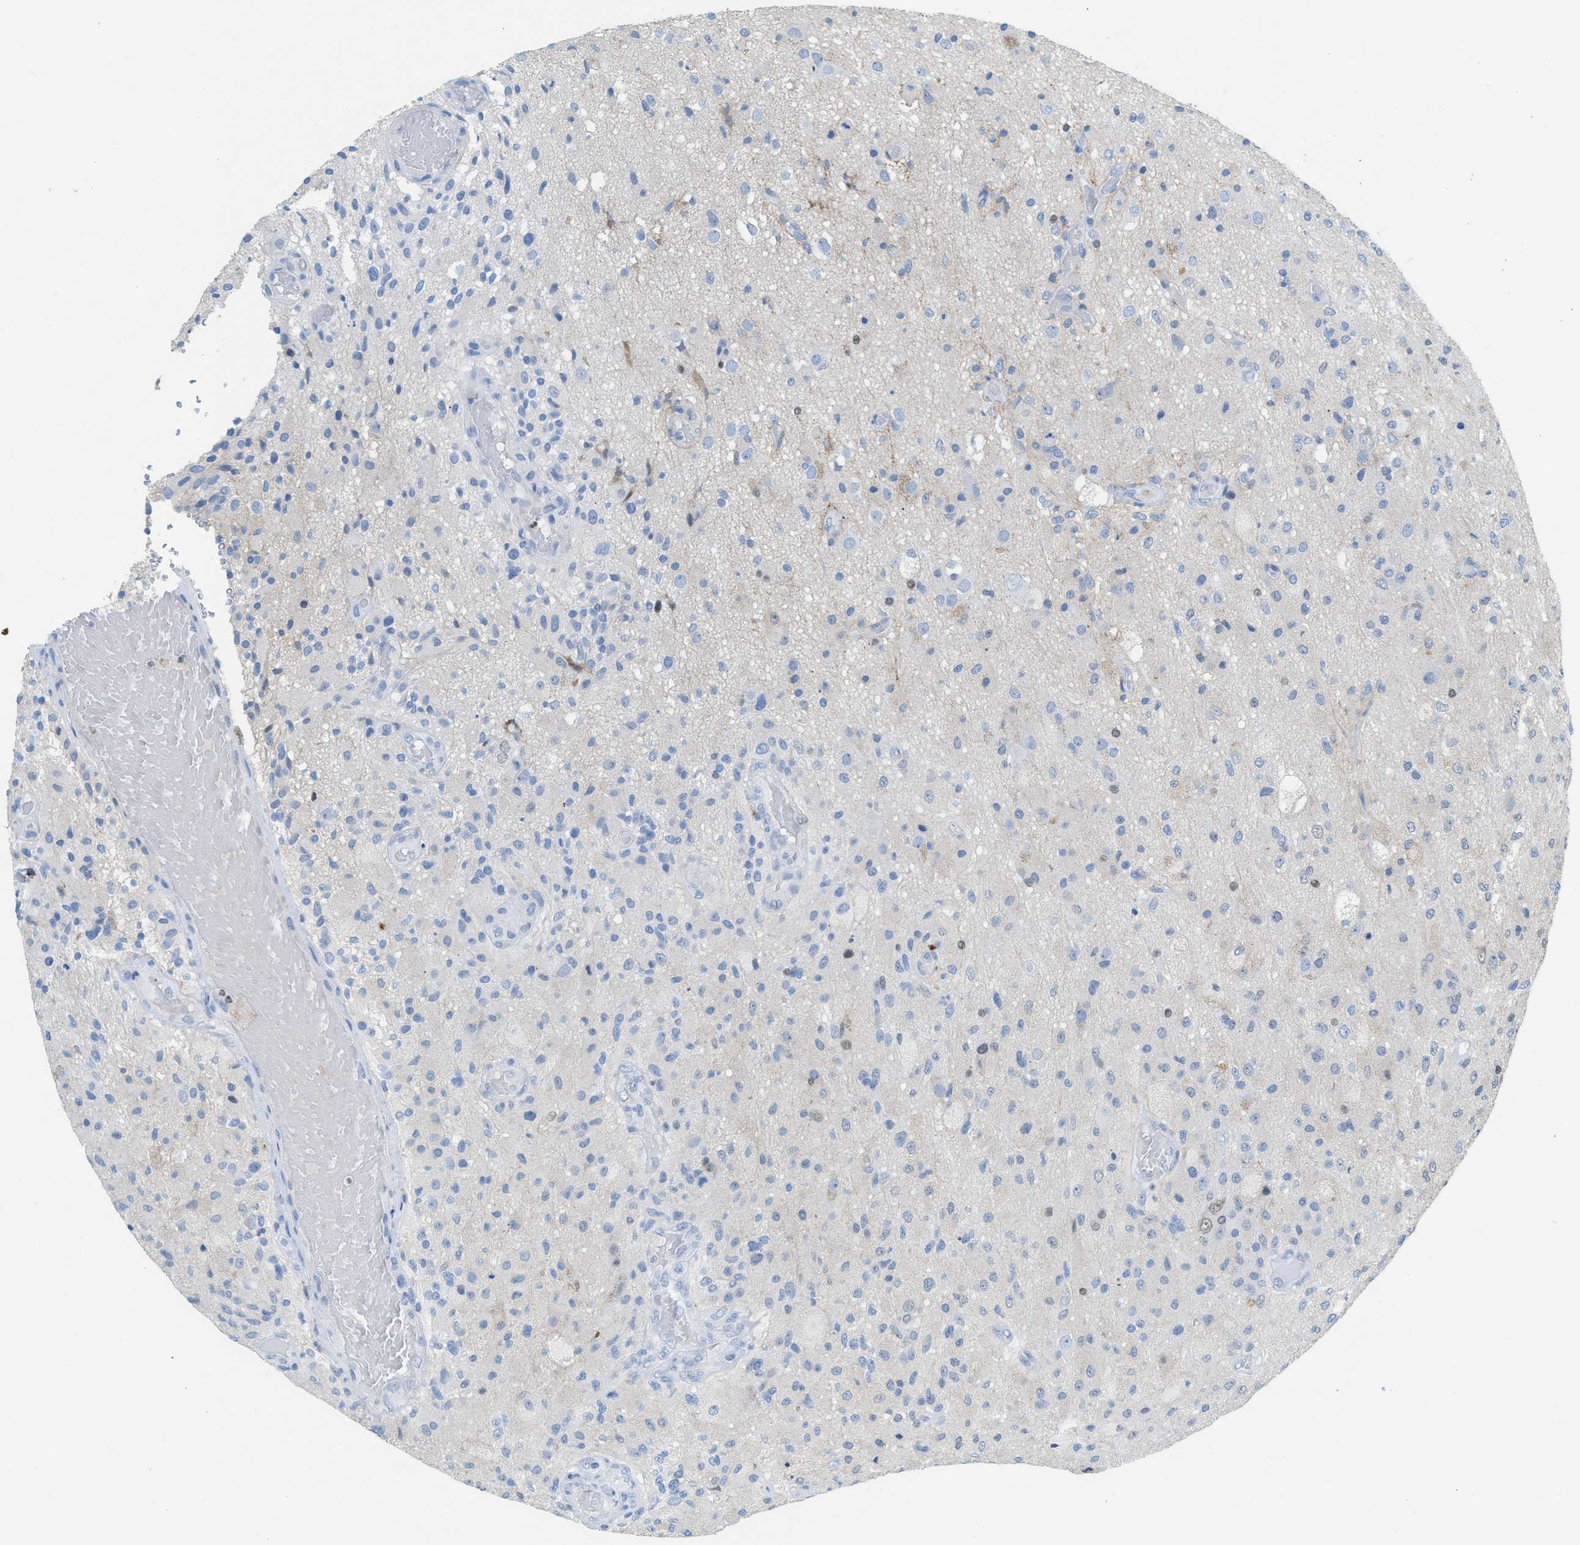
{"staining": {"intensity": "negative", "quantity": "none", "location": "none"}, "tissue": "glioma", "cell_type": "Tumor cells", "image_type": "cancer", "snomed": [{"axis": "morphology", "description": "Normal tissue, NOS"}, {"axis": "morphology", "description": "Glioma, malignant, High grade"}, {"axis": "topography", "description": "Cerebral cortex"}], "caption": "Tumor cells show no significant staining in glioma.", "gene": "PPM1D", "patient": {"sex": "male", "age": 77}}